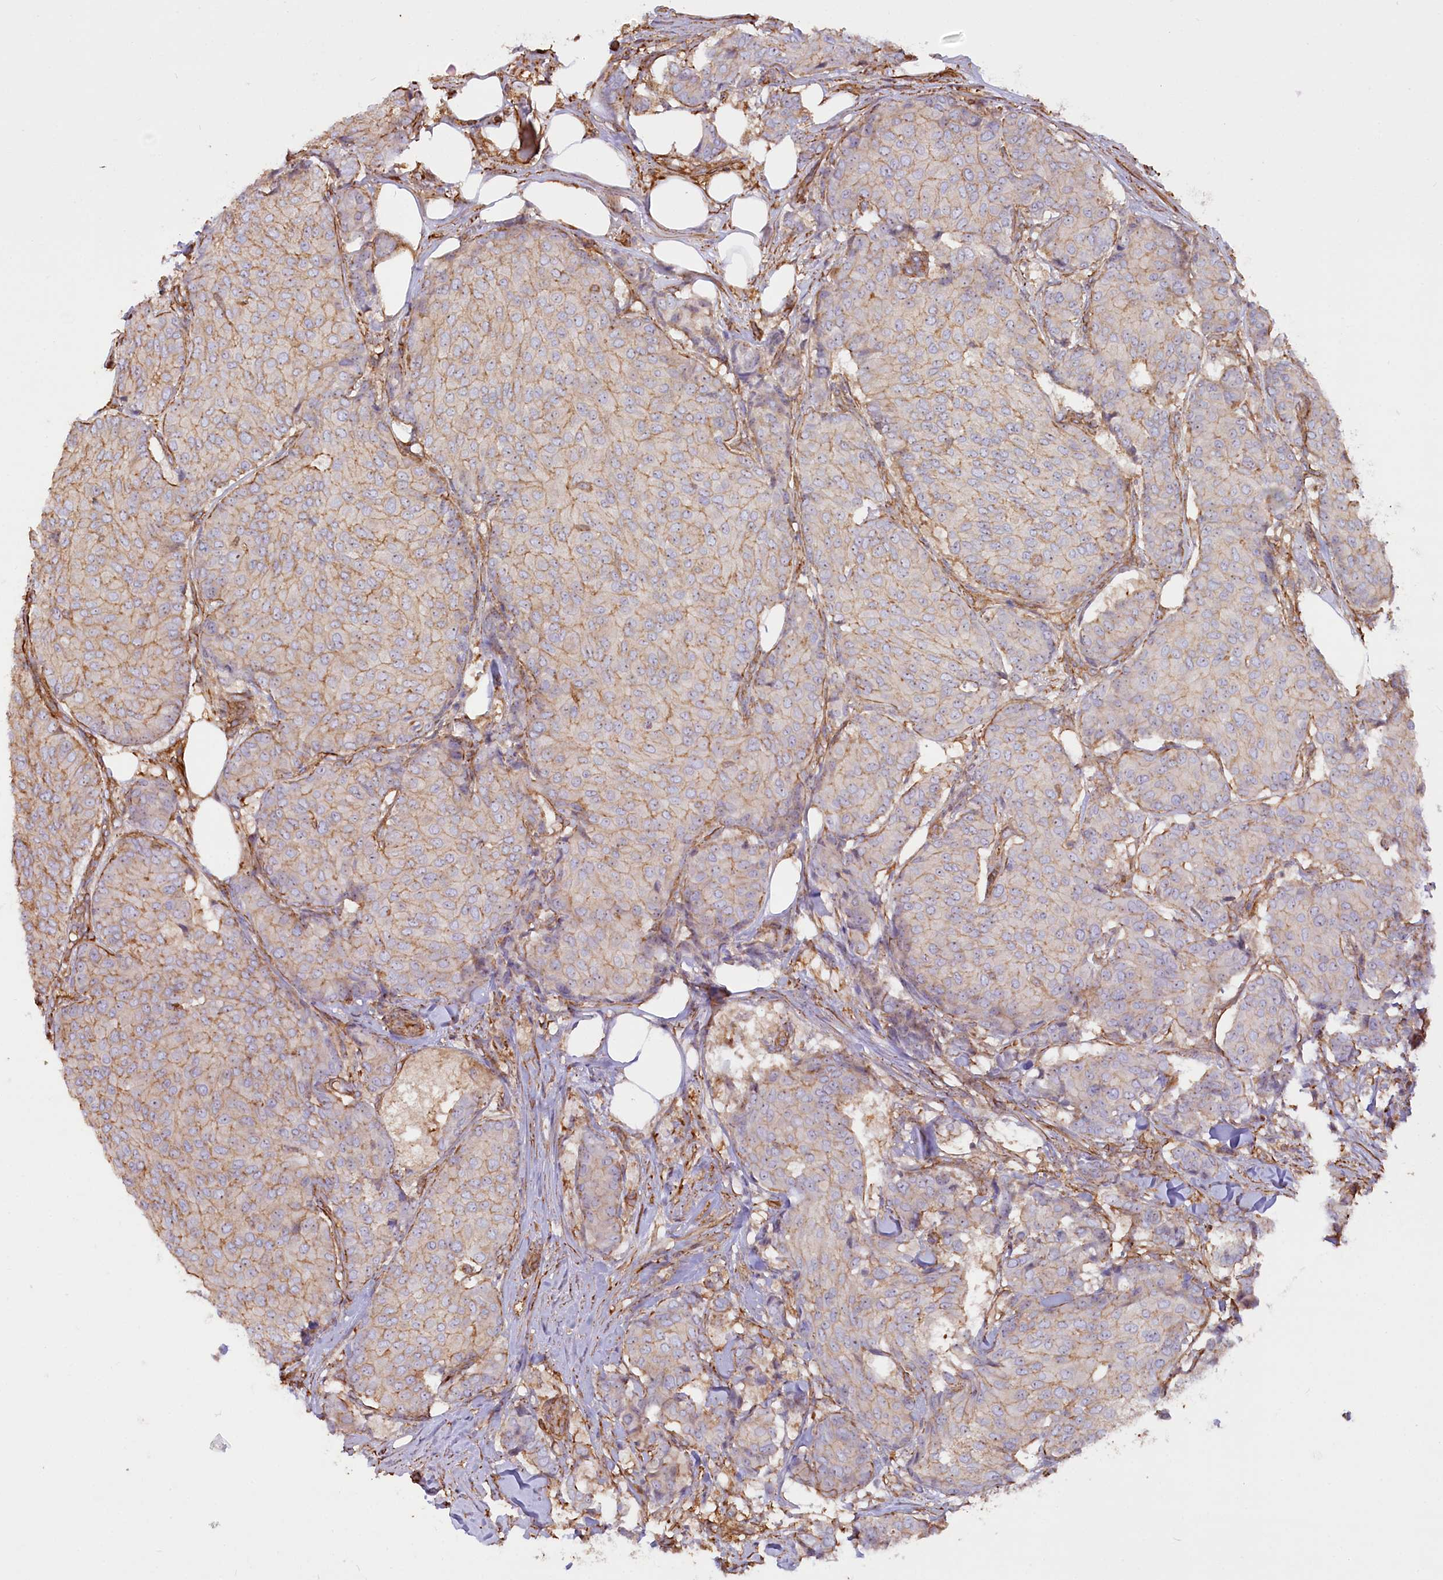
{"staining": {"intensity": "moderate", "quantity": "25%-75%", "location": "cytoplasmic/membranous"}, "tissue": "breast cancer", "cell_type": "Tumor cells", "image_type": "cancer", "snomed": [{"axis": "morphology", "description": "Duct carcinoma"}, {"axis": "topography", "description": "Breast"}], "caption": "High-power microscopy captured an IHC photomicrograph of breast invasive ductal carcinoma, revealing moderate cytoplasmic/membranous expression in about 25%-75% of tumor cells.", "gene": "WDR36", "patient": {"sex": "female", "age": 75}}